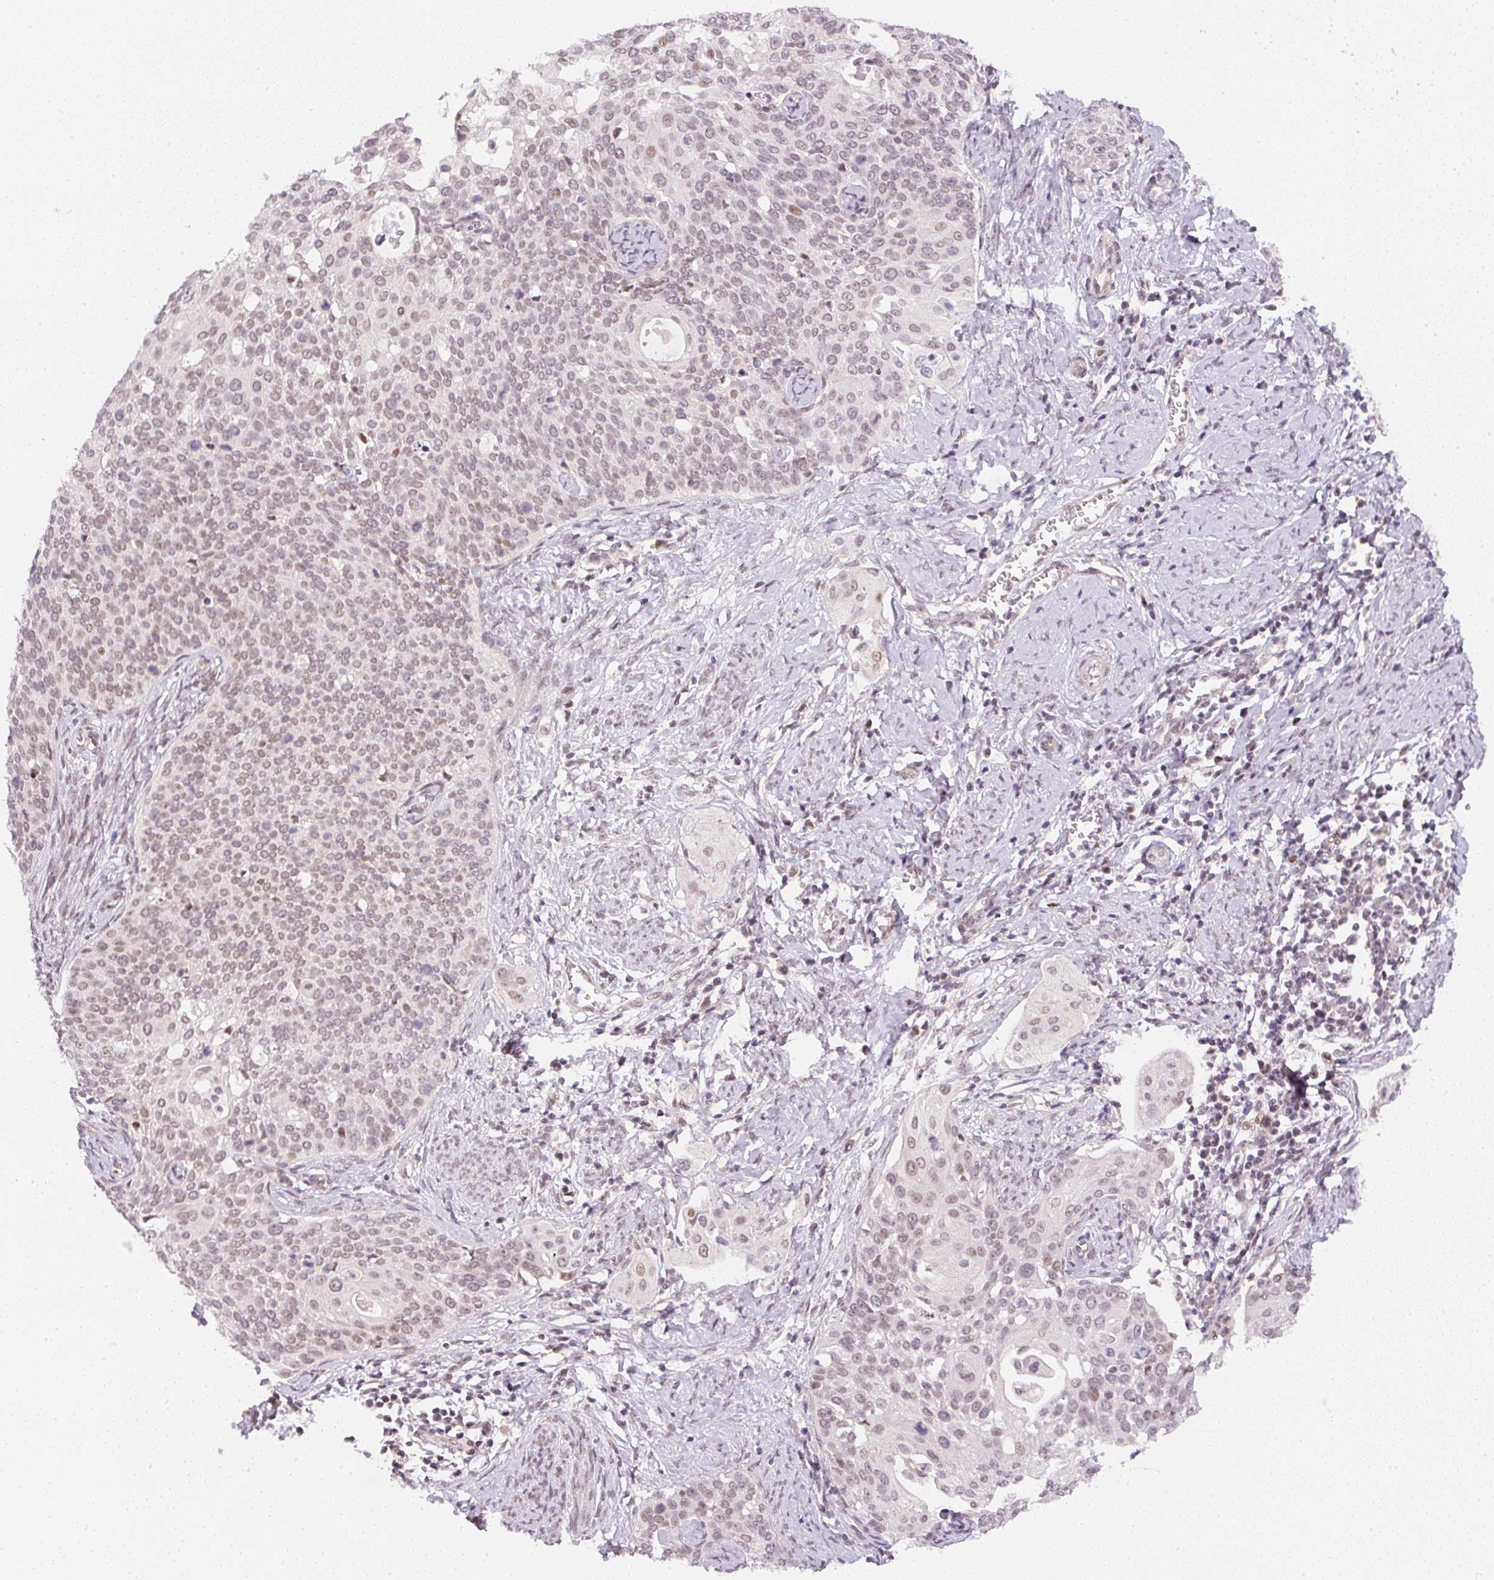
{"staining": {"intensity": "weak", "quantity": "25%-75%", "location": "nuclear"}, "tissue": "cervical cancer", "cell_type": "Tumor cells", "image_type": "cancer", "snomed": [{"axis": "morphology", "description": "Squamous cell carcinoma, NOS"}, {"axis": "topography", "description": "Cervix"}], "caption": "A brown stain highlights weak nuclear expression of a protein in human squamous cell carcinoma (cervical) tumor cells. (DAB IHC with brightfield microscopy, high magnification).", "gene": "DPPA4", "patient": {"sex": "female", "age": 44}}